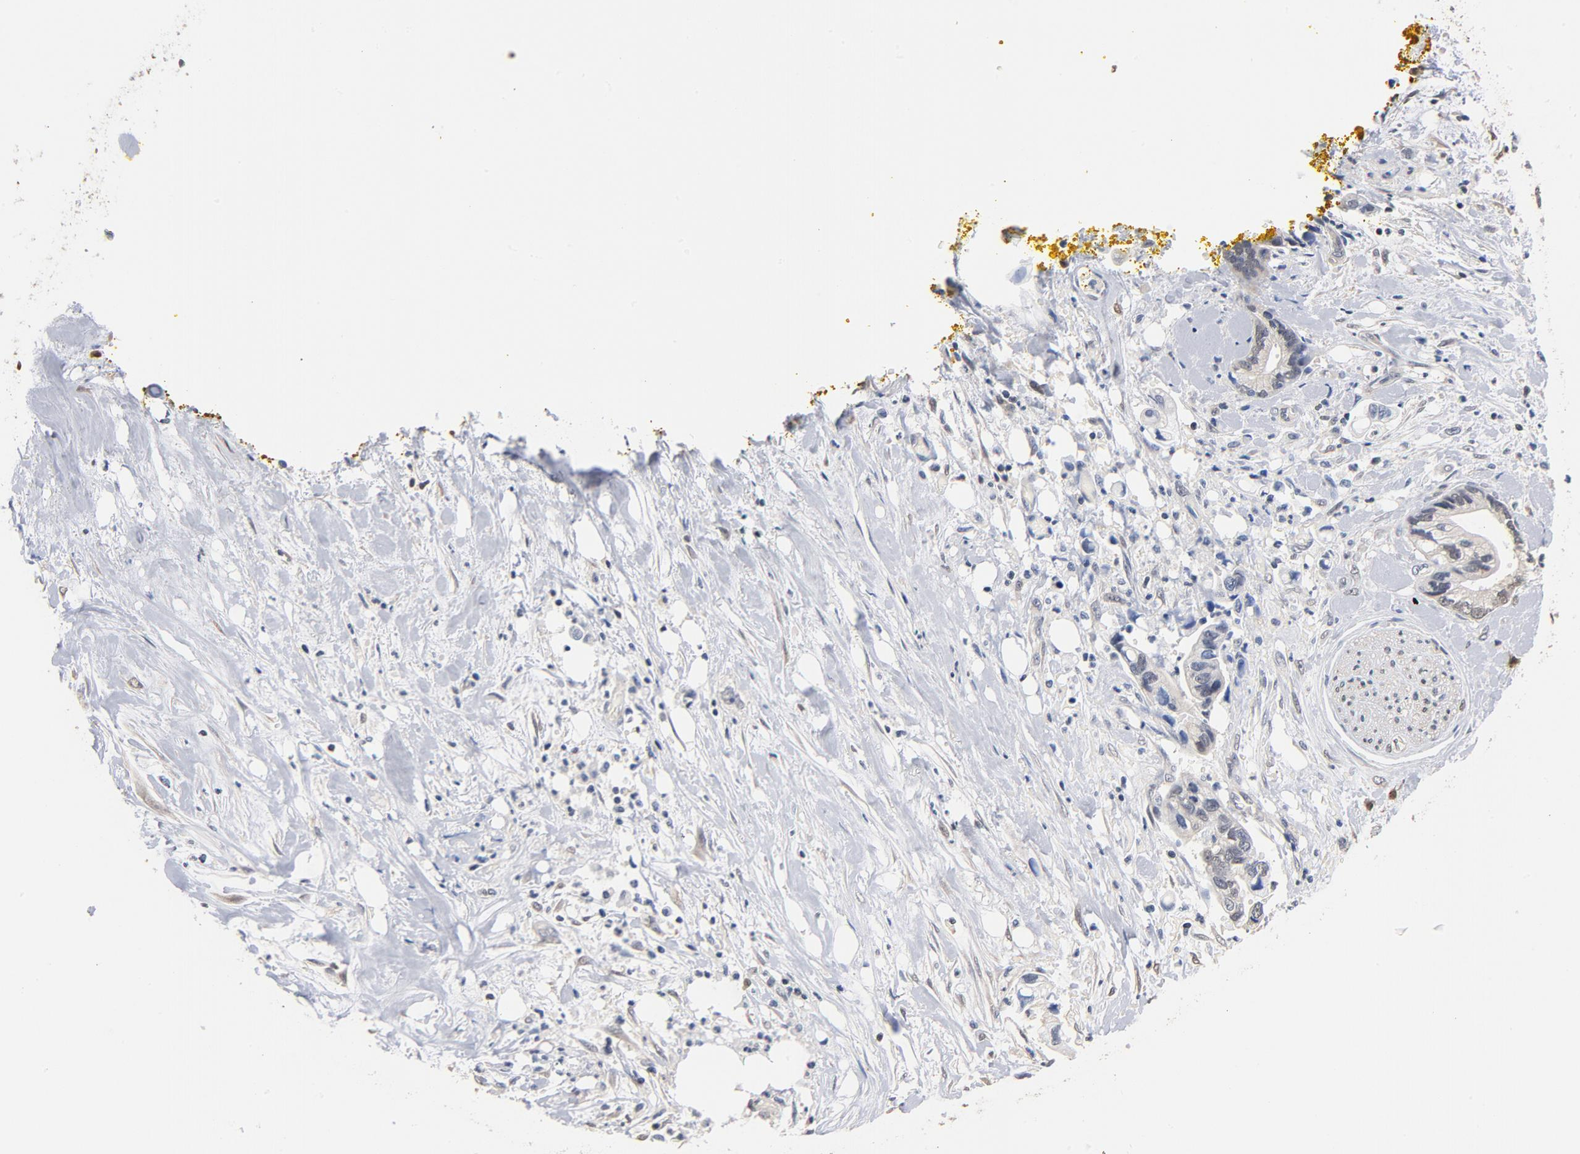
{"staining": {"intensity": "negative", "quantity": "none", "location": "none"}, "tissue": "pancreatic cancer", "cell_type": "Tumor cells", "image_type": "cancer", "snomed": [{"axis": "morphology", "description": "Adenocarcinoma, NOS"}, {"axis": "topography", "description": "Pancreas"}], "caption": "Photomicrograph shows no significant protein positivity in tumor cells of pancreatic adenocarcinoma.", "gene": "MIF", "patient": {"sex": "male", "age": 70}}